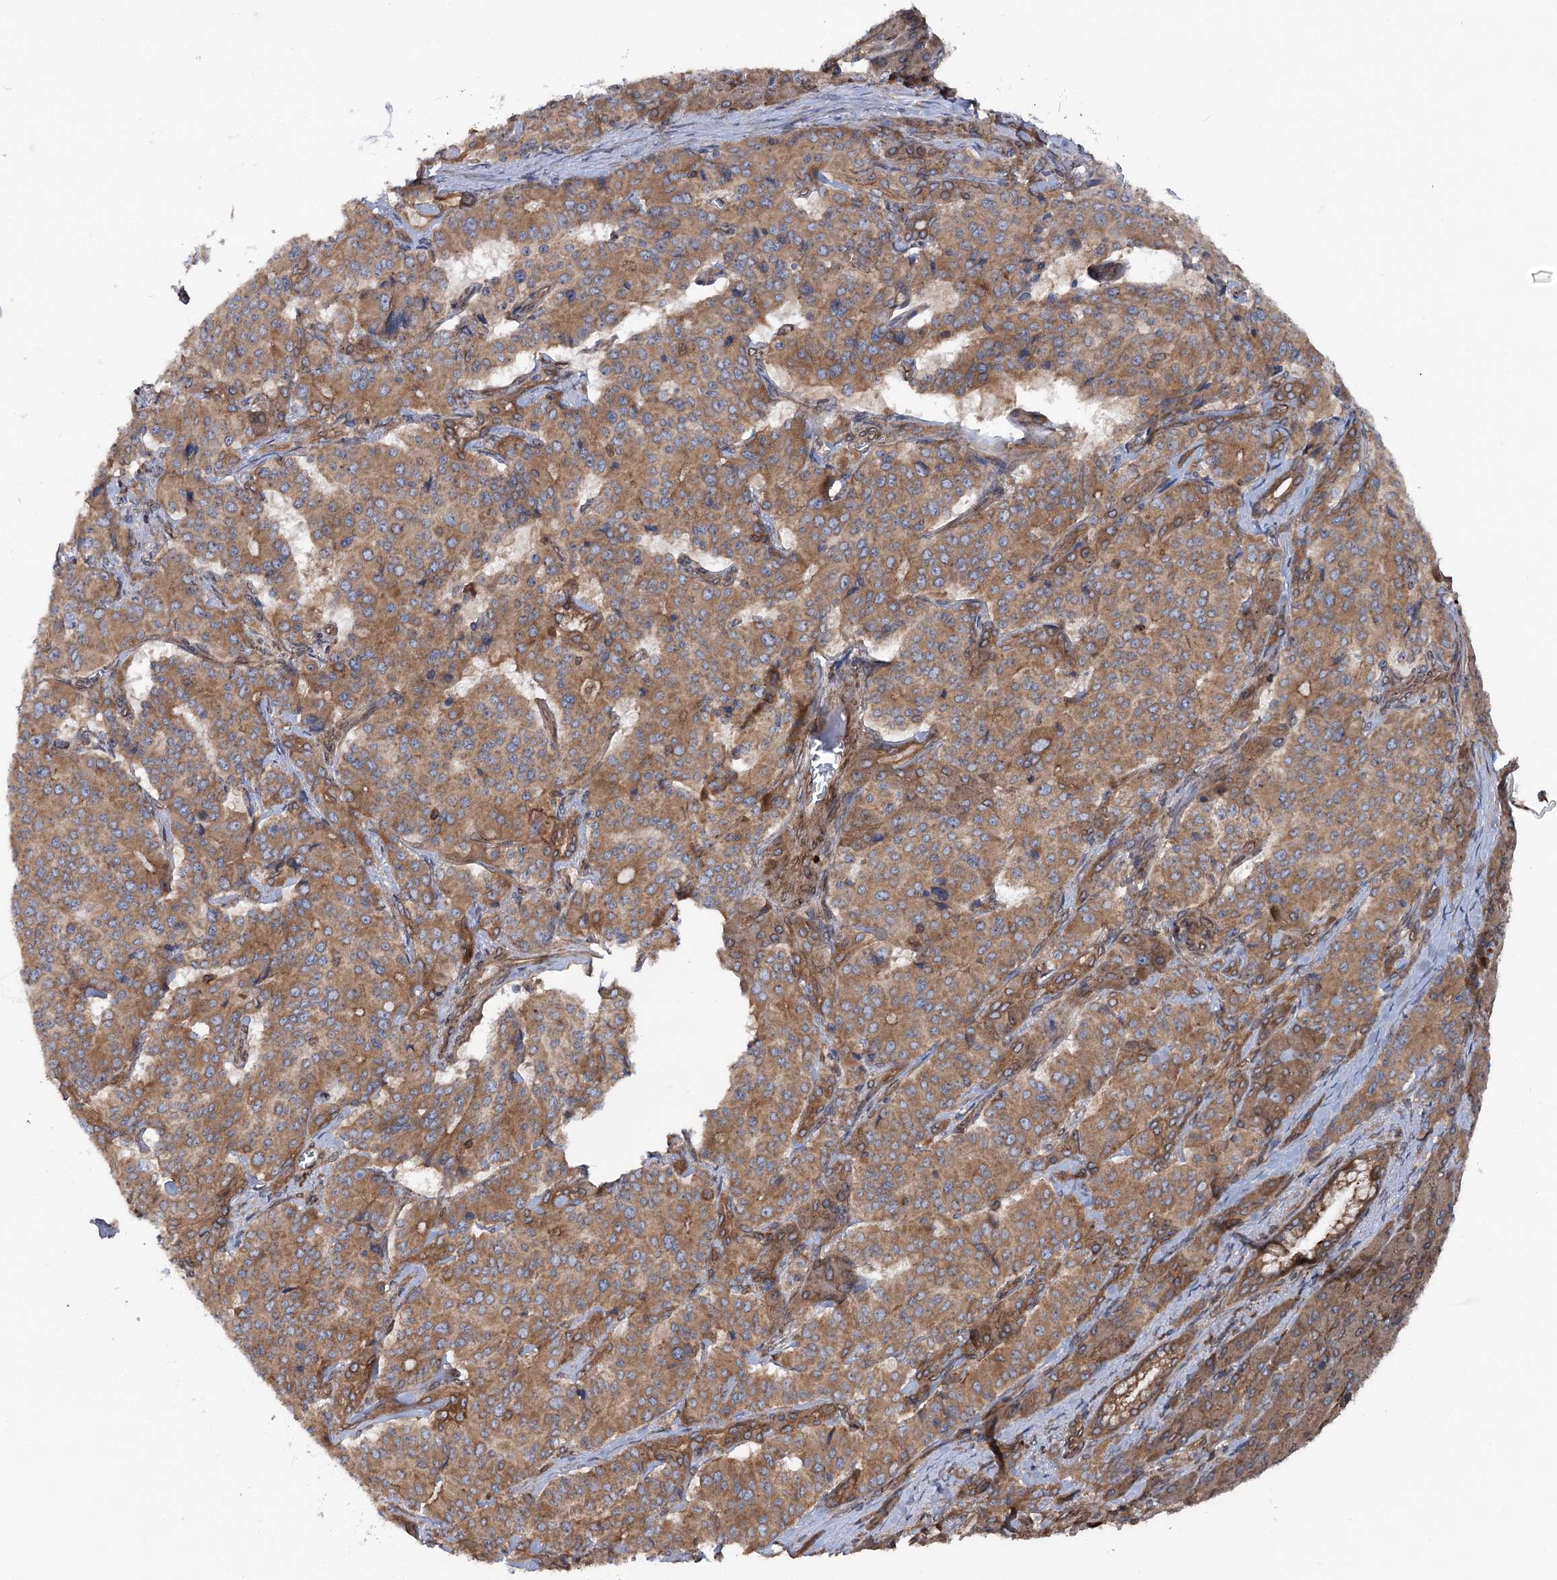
{"staining": {"intensity": "moderate", "quantity": ">75%", "location": "cytoplasmic/membranous"}, "tissue": "pancreatic cancer", "cell_type": "Tumor cells", "image_type": "cancer", "snomed": [{"axis": "morphology", "description": "Adenocarcinoma, NOS"}, {"axis": "topography", "description": "Pancreas"}], "caption": "A brown stain labels moderate cytoplasmic/membranous positivity of a protein in pancreatic adenocarcinoma tumor cells.", "gene": "FGFR1OP2", "patient": {"sex": "female", "age": 74}}